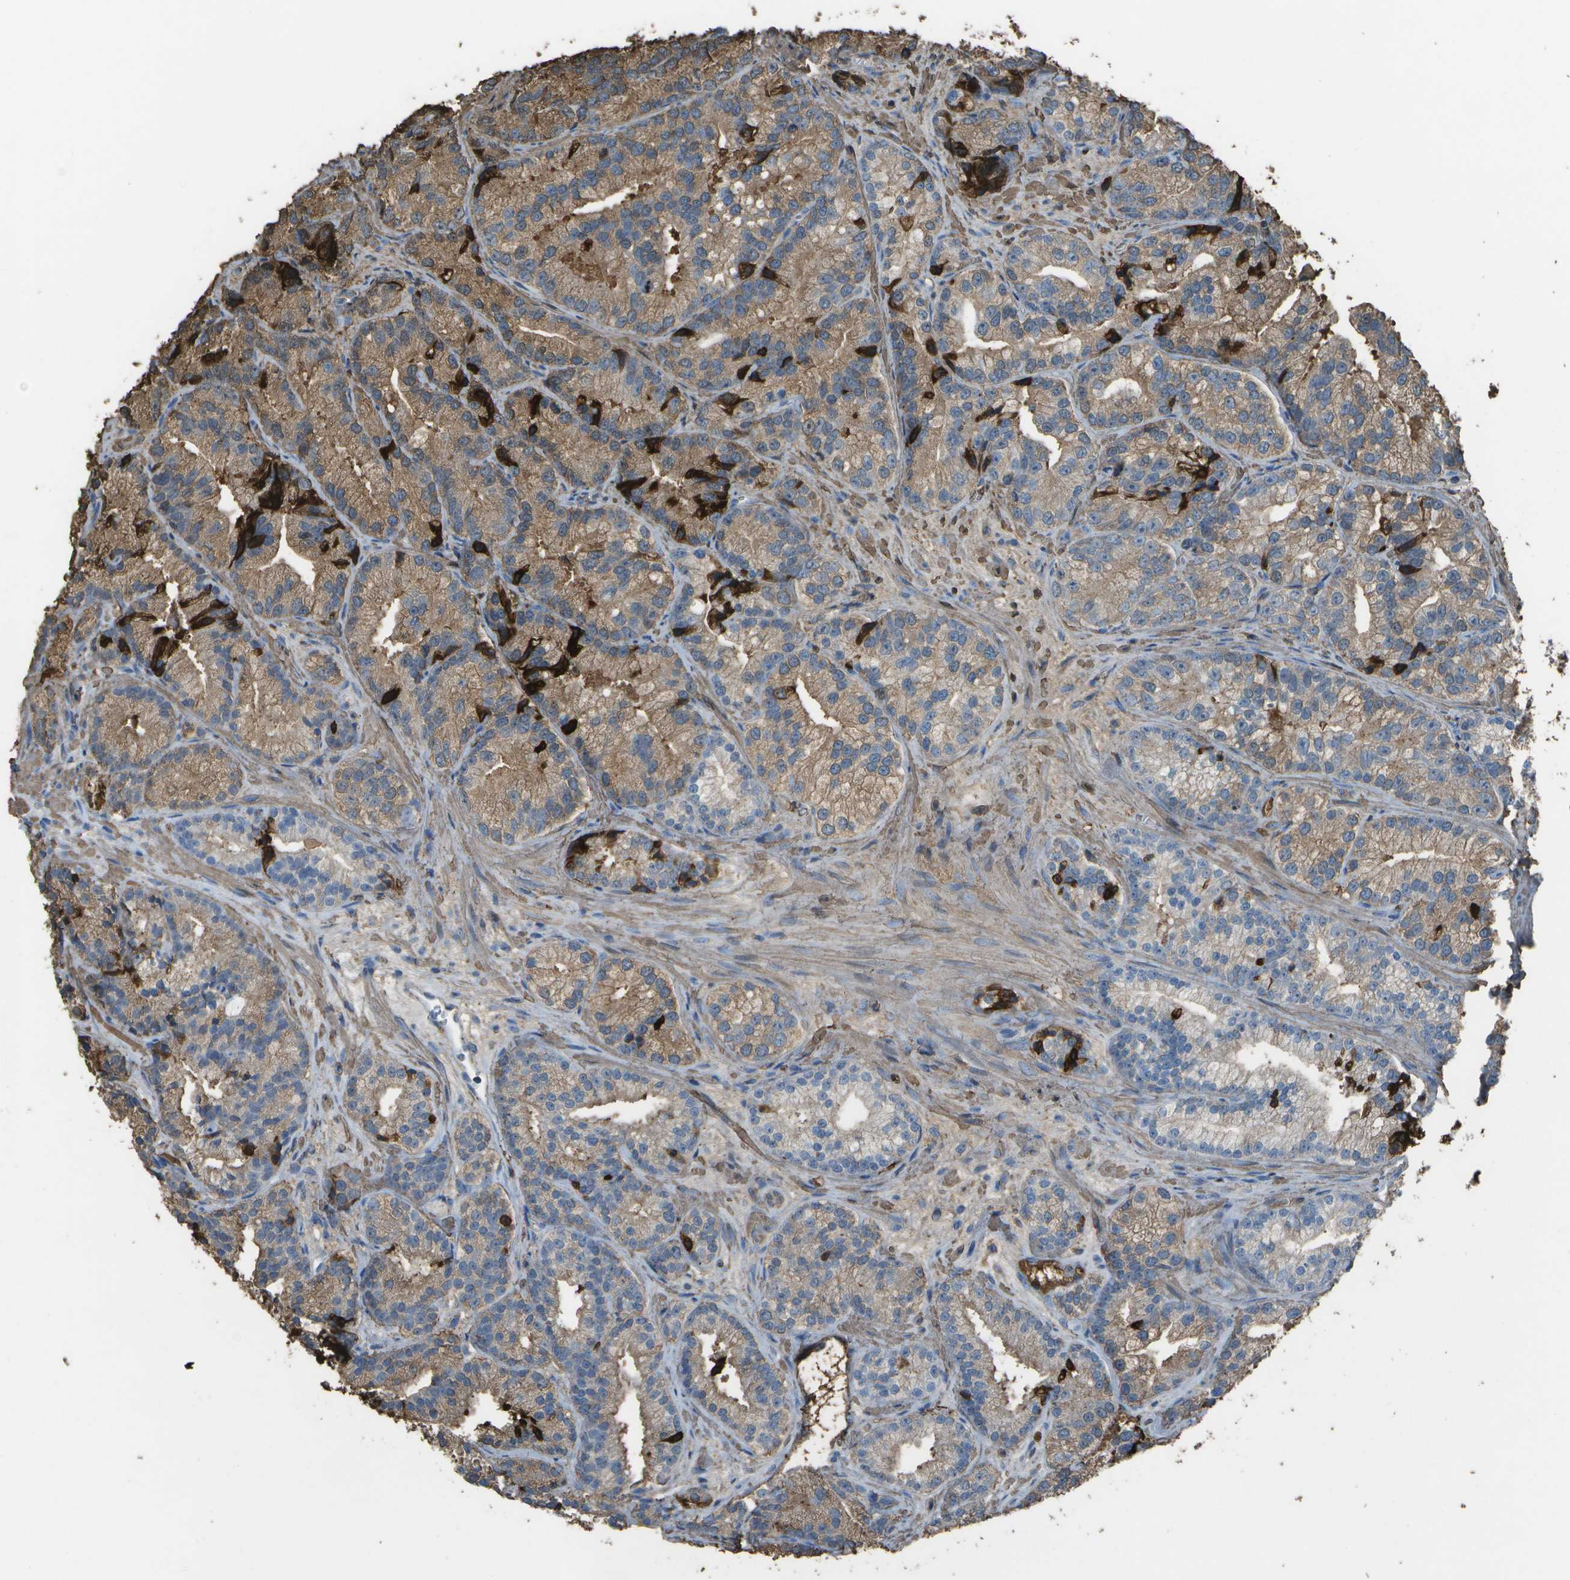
{"staining": {"intensity": "moderate", "quantity": ">75%", "location": "cytoplasmic/membranous"}, "tissue": "prostate cancer", "cell_type": "Tumor cells", "image_type": "cancer", "snomed": [{"axis": "morphology", "description": "Adenocarcinoma, Low grade"}, {"axis": "topography", "description": "Prostate"}], "caption": "The immunohistochemical stain labels moderate cytoplasmic/membranous expression in tumor cells of adenocarcinoma (low-grade) (prostate) tissue.", "gene": "CYP4F11", "patient": {"sex": "male", "age": 89}}